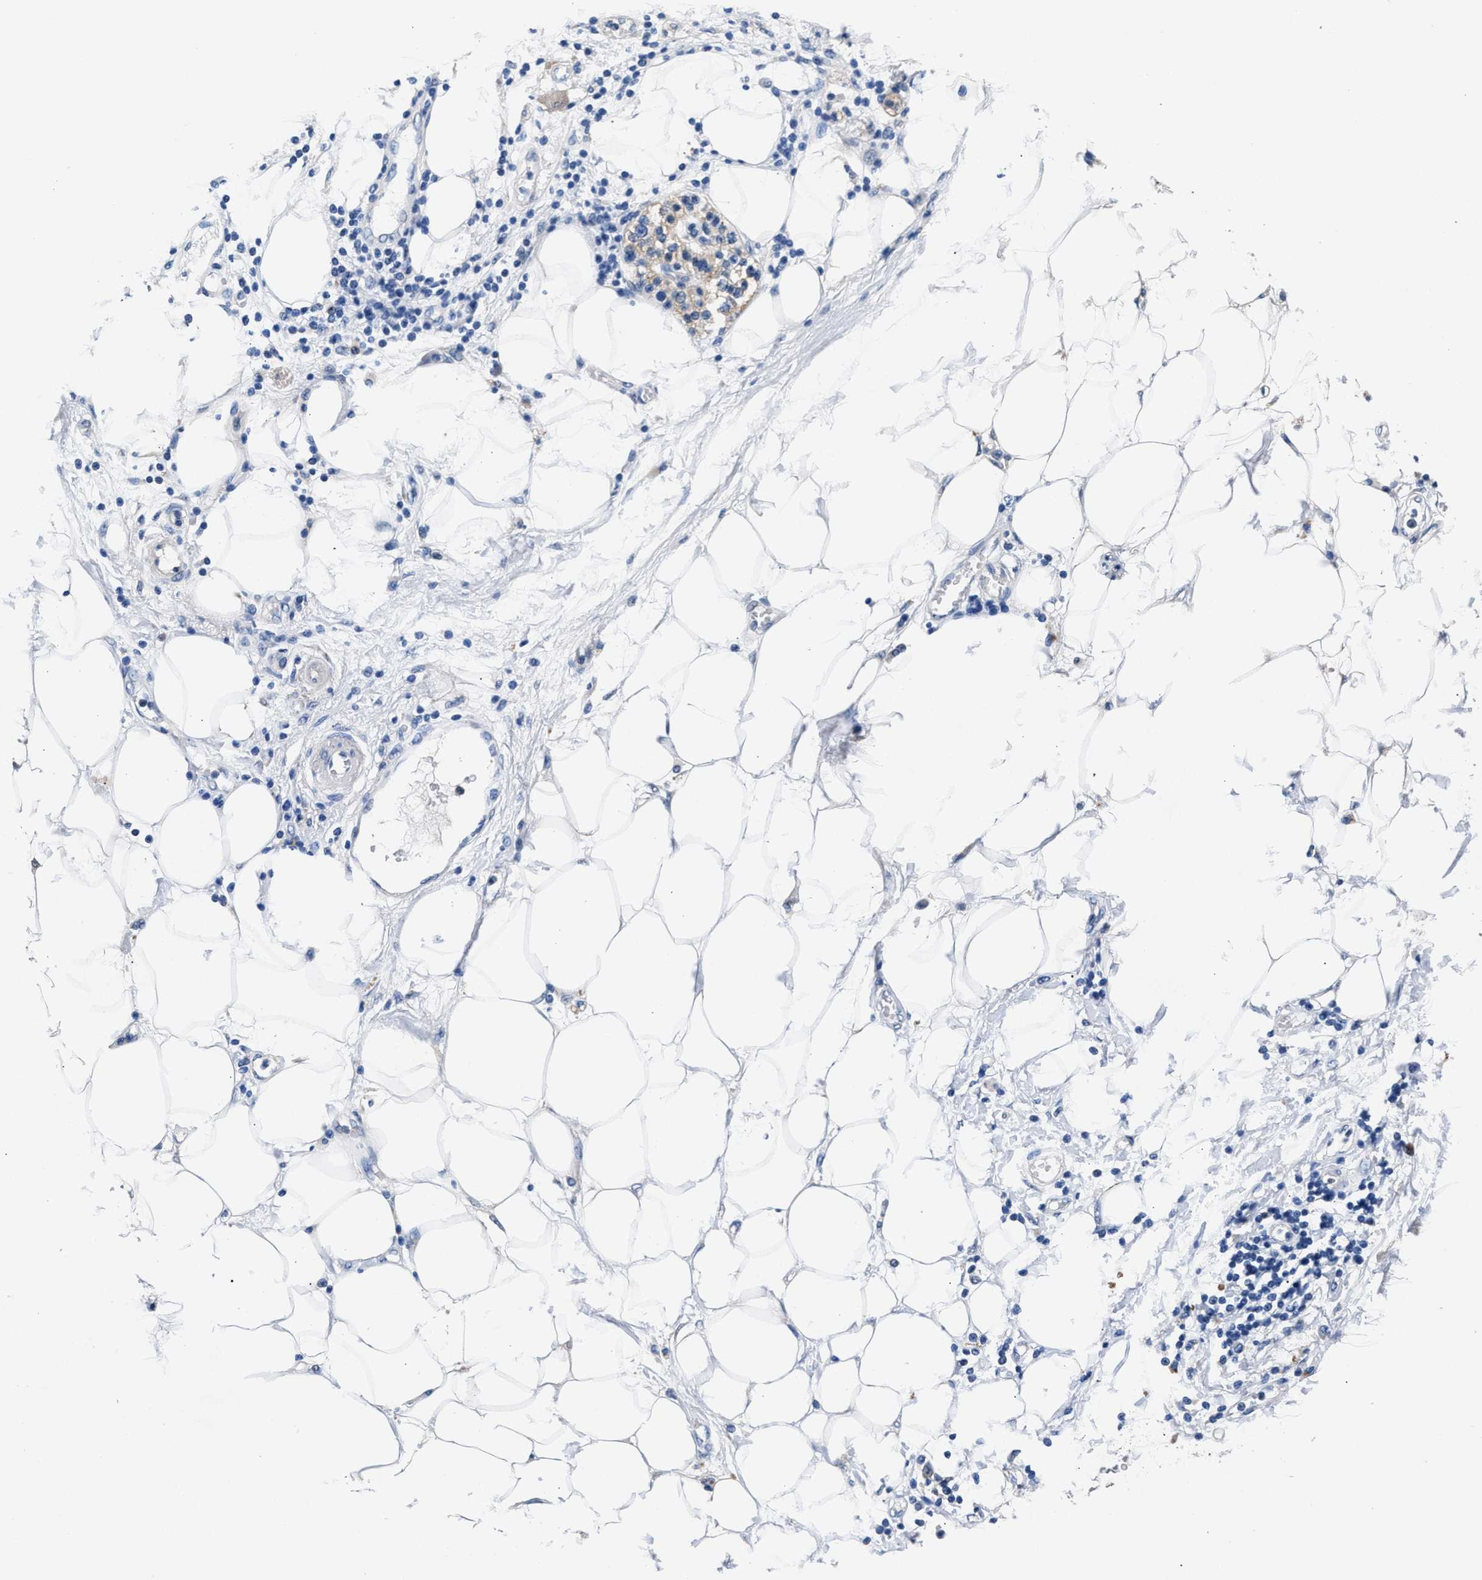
{"staining": {"intensity": "negative", "quantity": "none", "location": "none"}, "tissue": "adipose tissue", "cell_type": "Adipocytes", "image_type": "normal", "snomed": [{"axis": "morphology", "description": "Normal tissue, NOS"}, {"axis": "morphology", "description": "Adenocarcinoma, NOS"}, {"axis": "topography", "description": "Duodenum"}, {"axis": "topography", "description": "Peripheral nerve tissue"}], "caption": "A high-resolution photomicrograph shows immunohistochemistry (IHC) staining of normal adipose tissue, which displays no significant expression in adipocytes.", "gene": "GSTM1", "patient": {"sex": "female", "age": 60}}